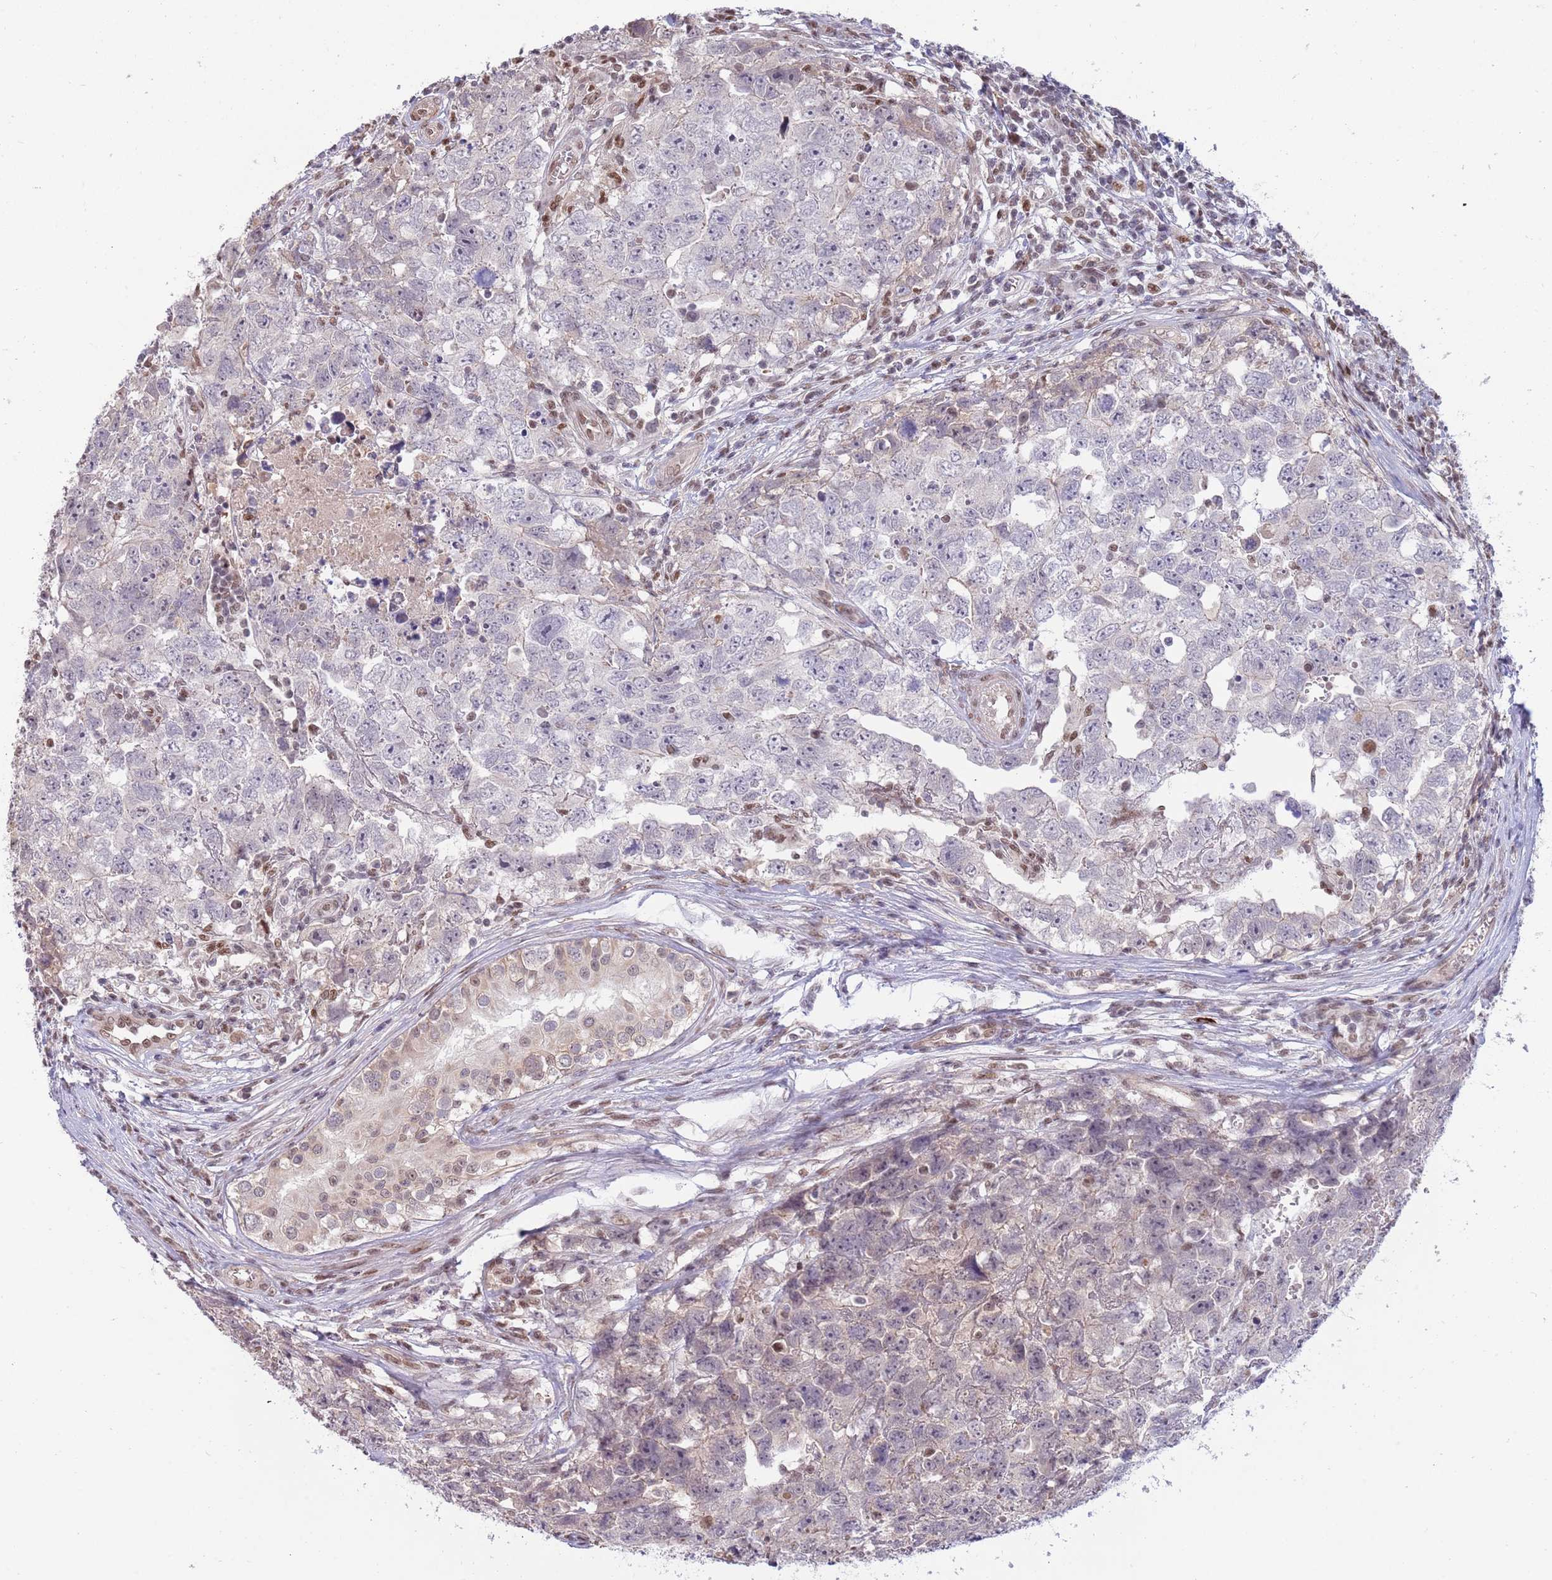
{"staining": {"intensity": "negative", "quantity": "none", "location": "none"}, "tissue": "testis cancer", "cell_type": "Tumor cells", "image_type": "cancer", "snomed": [{"axis": "morphology", "description": "Carcinoma, Embryonal, NOS"}, {"axis": "topography", "description": "Testis"}], "caption": "Embryonal carcinoma (testis) was stained to show a protein in brown. There is no significant expression in tumor cells.", "gene": "ZBTB7A", "patient": {"sex": "male", "age": 22}}